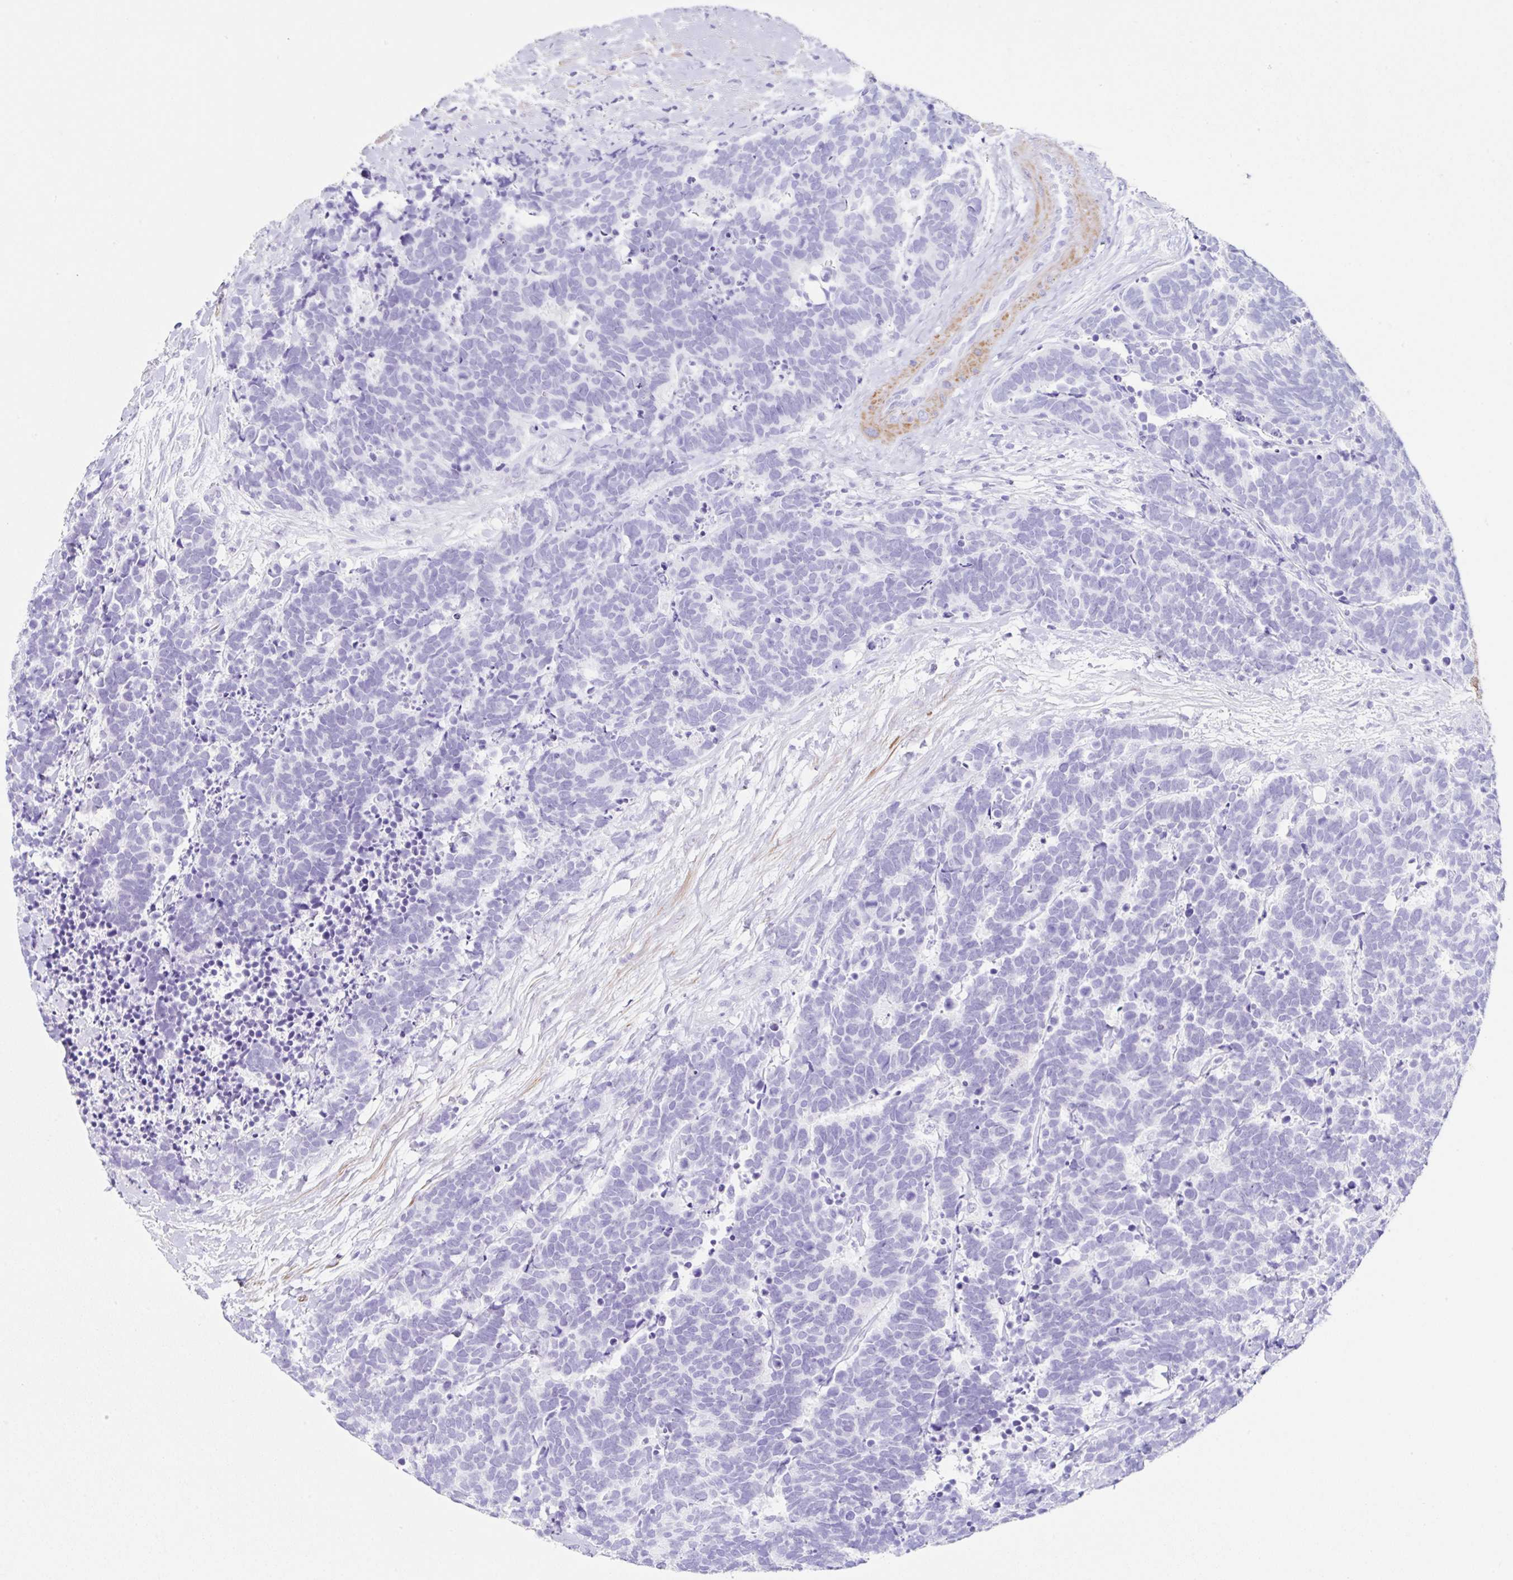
{"staining": {"intensity": "negative", "quantity": "none", "location": "none"}, "tissue": "carcinoid", "cell_type": "Tumor cells", "image_type": "cancer", "snomed": [{"axis": "morphology", "description": "Carcinoma, NOS"}, {"axis": "morphology", "description": "Carcinoid, malignant, NOS"}, {"axis": "topography", "description": "Prostate"}], "caption": "Tumor cells show no significant positivity in carcinoid.", "gene": "CLDND2", "patient": {"sex": "male", "age": 57}}